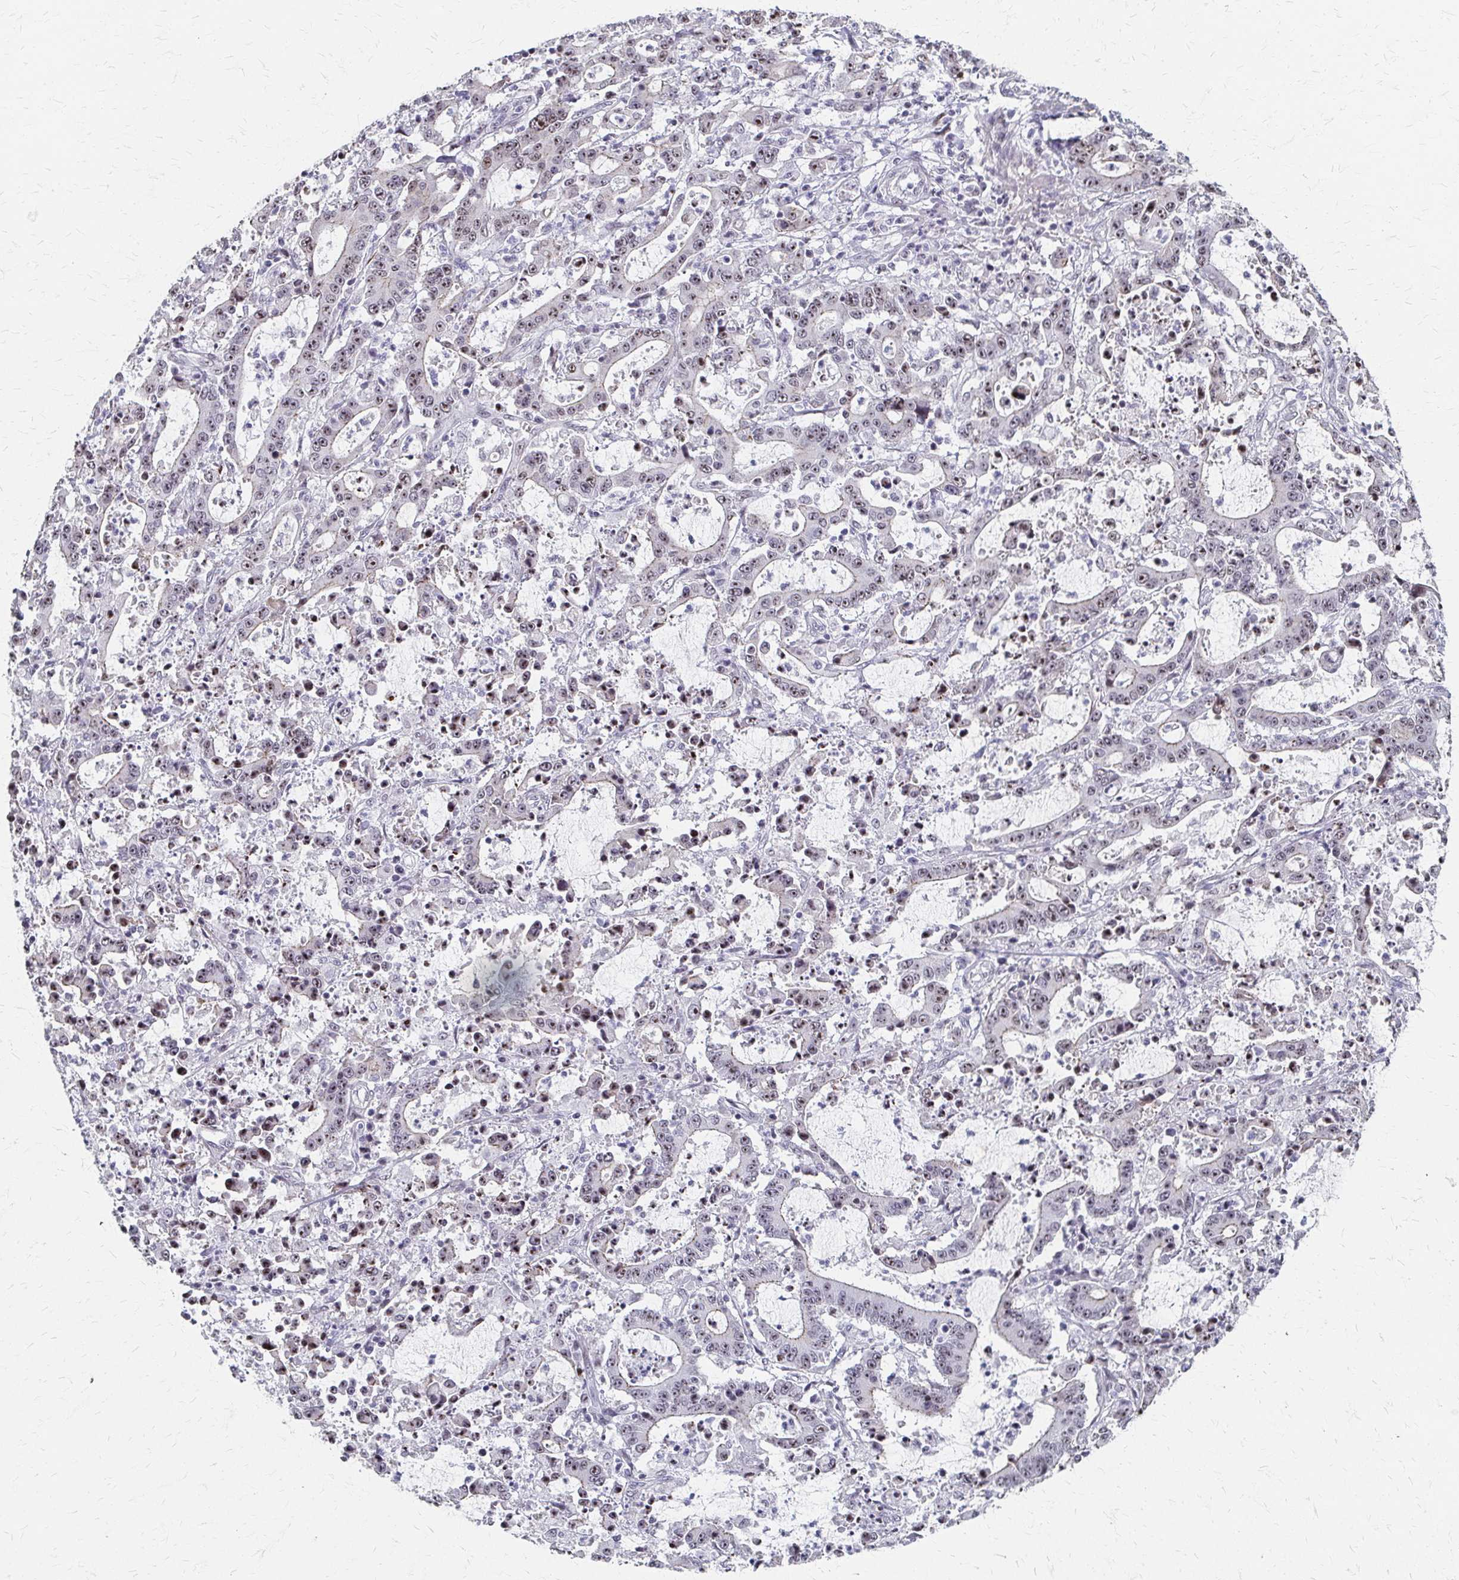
{"staining": {"intensity": "weak", "quantity": "<25%", "location": "nuclear"}, "tissue": "stomach cancer", "cell_type": "Tumor cells", "image_type": "cancer", "snomed": [{"axis": "morphology", "description": "Adenocarcinoma, NOS"}, {"axis": "topography", "description": "Stomach, upper"}], "caption": "Immunohistochemistry of human stomach cancer (adenocarcinoma) shows no positivity in tumor cells.", "gene": "PES1", "patient": {"sex": "male", "age": 68}}